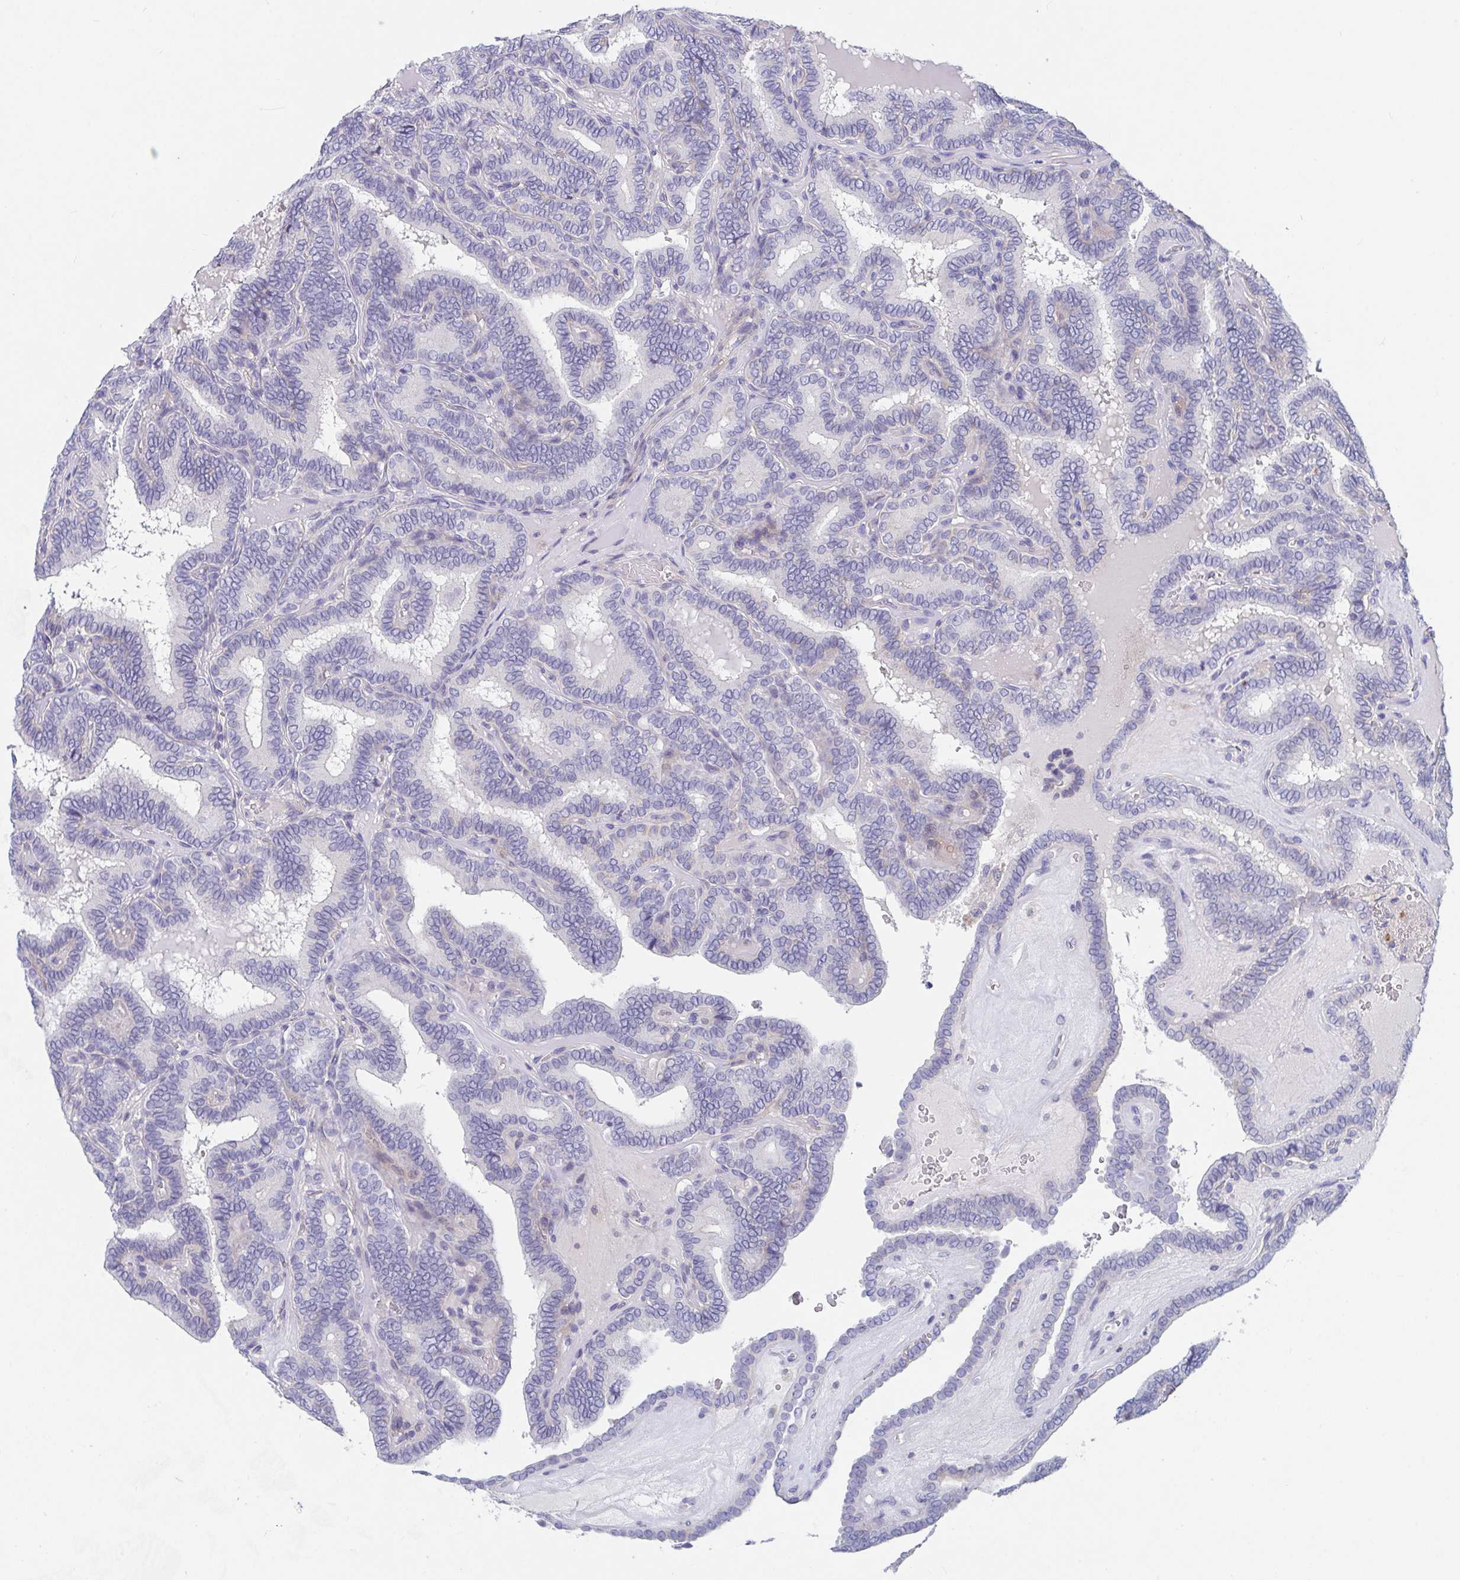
{"staining": {"intensity": "negative", "quantity": "none", "location": "none"}, "tissue": "thyroid cancer", "cell_type": "Tumor cells", "image_type": "cancer", "snomed": [{"axis": "morphology", "description": "Papillary adenocarcinoma, NOS"}, {"axis": "topography", "description": "Thyroid gland"}], "caption": "The micrograph demonstrates no staining of tumor cells in thyroid cancer. (Immunohistochemistry, brightfield microscopy, high magnification).", "gene": "ZNF561", "patient": {"sex": "female", "age": 21}}